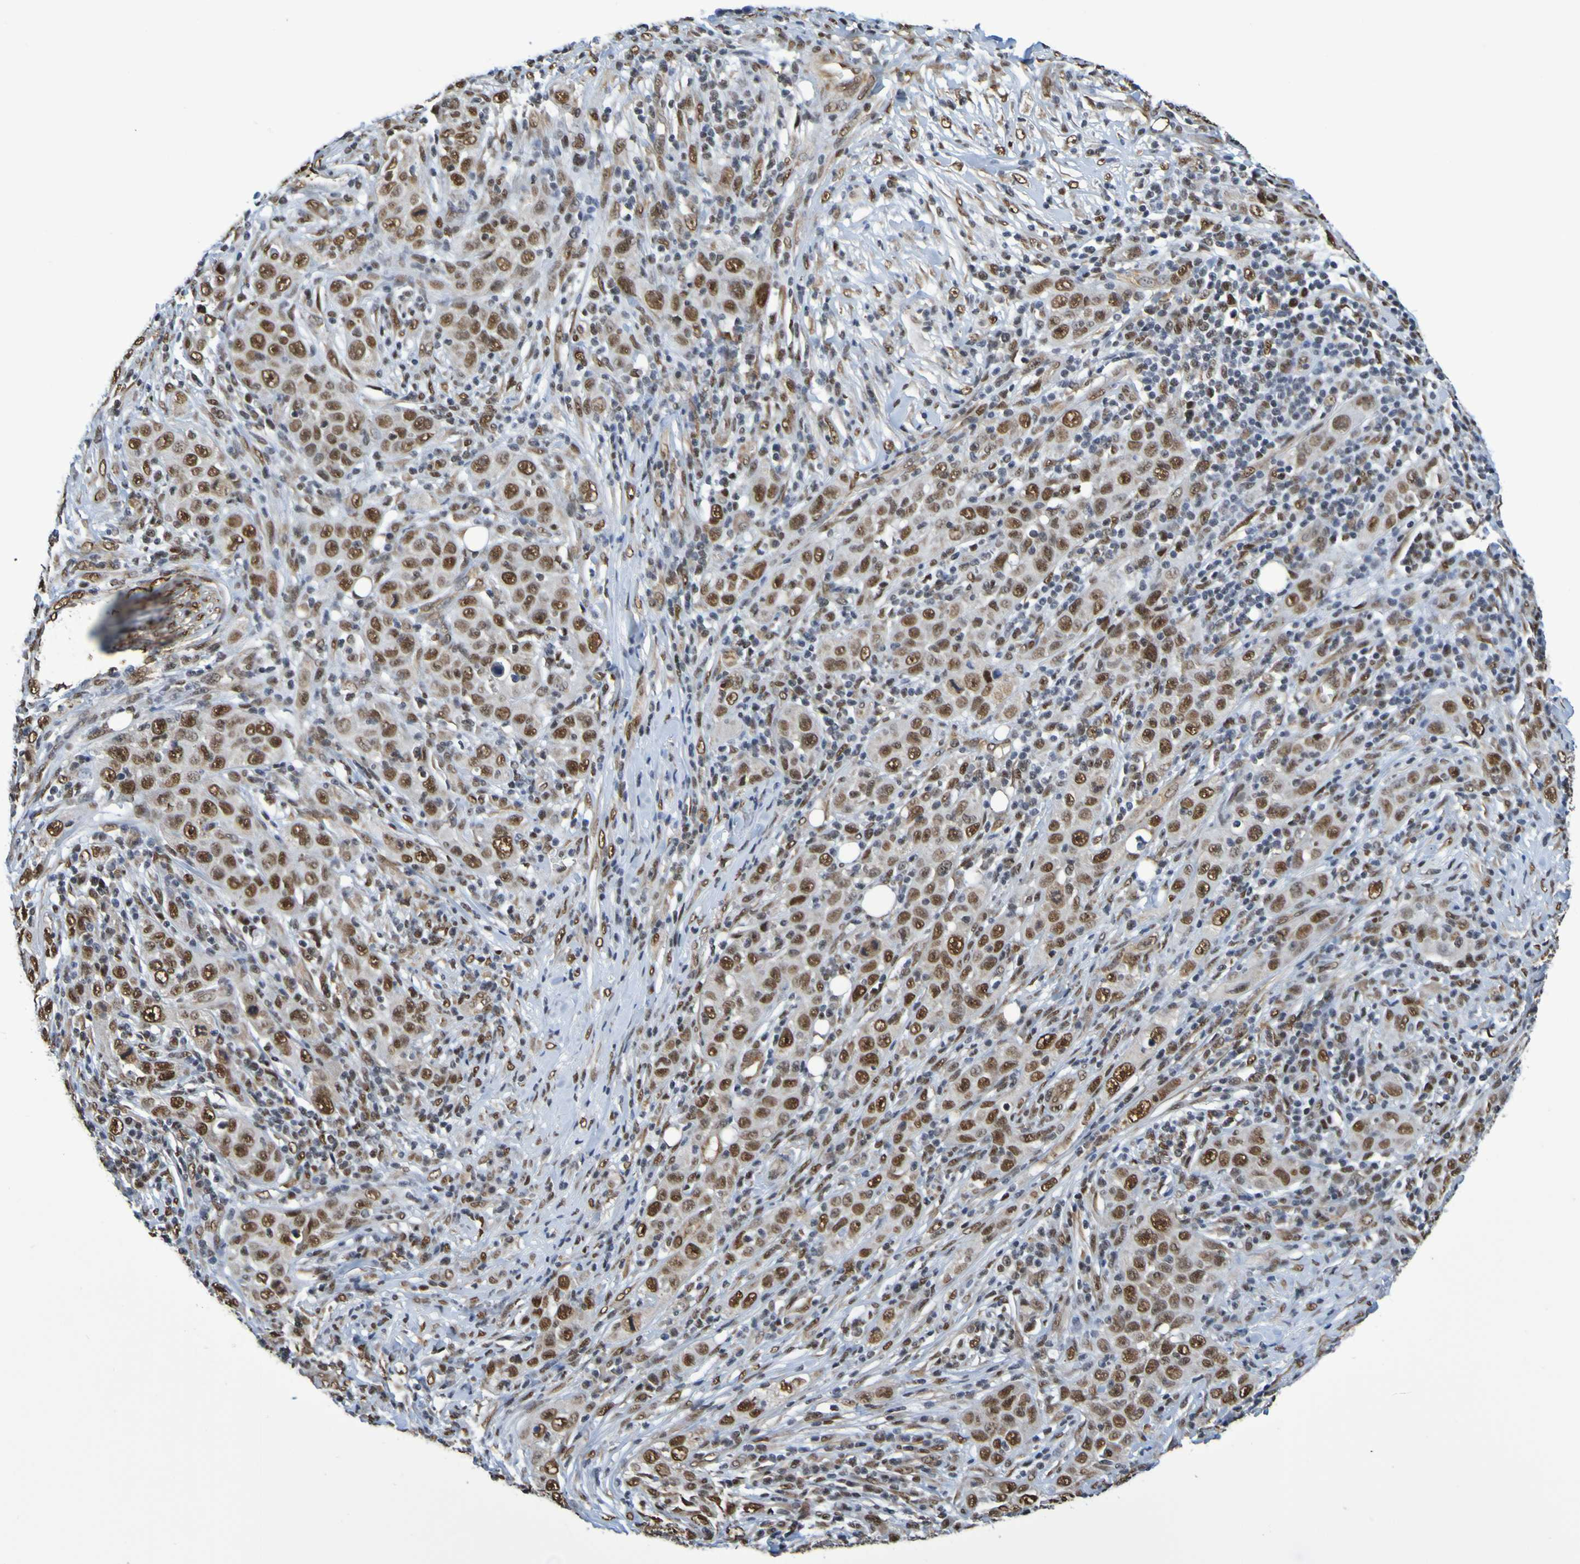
{"staining": {"intensity": "strong", "quantity": ">75%", "location": "nuclear"}, "tissue": "skin cancer", "cell_type": "Tumor cells", "image_type": "cancer", "snomed": [{"axis": "morphology", "description": "Squamous cell carcinoma, NOS"}, {"axis": "topography", "description": "Skin"}], "caption": "Skin cancer stained for a protein demonstrates strong nuclear positivity in tumor cells. The staining is performed using DAB brown chromogen to label protein expression. The nuclei are counter-stained blue using hematoxylin.", "gene": "HDAC2", "patient": {"sex": "female", "age": 88}}